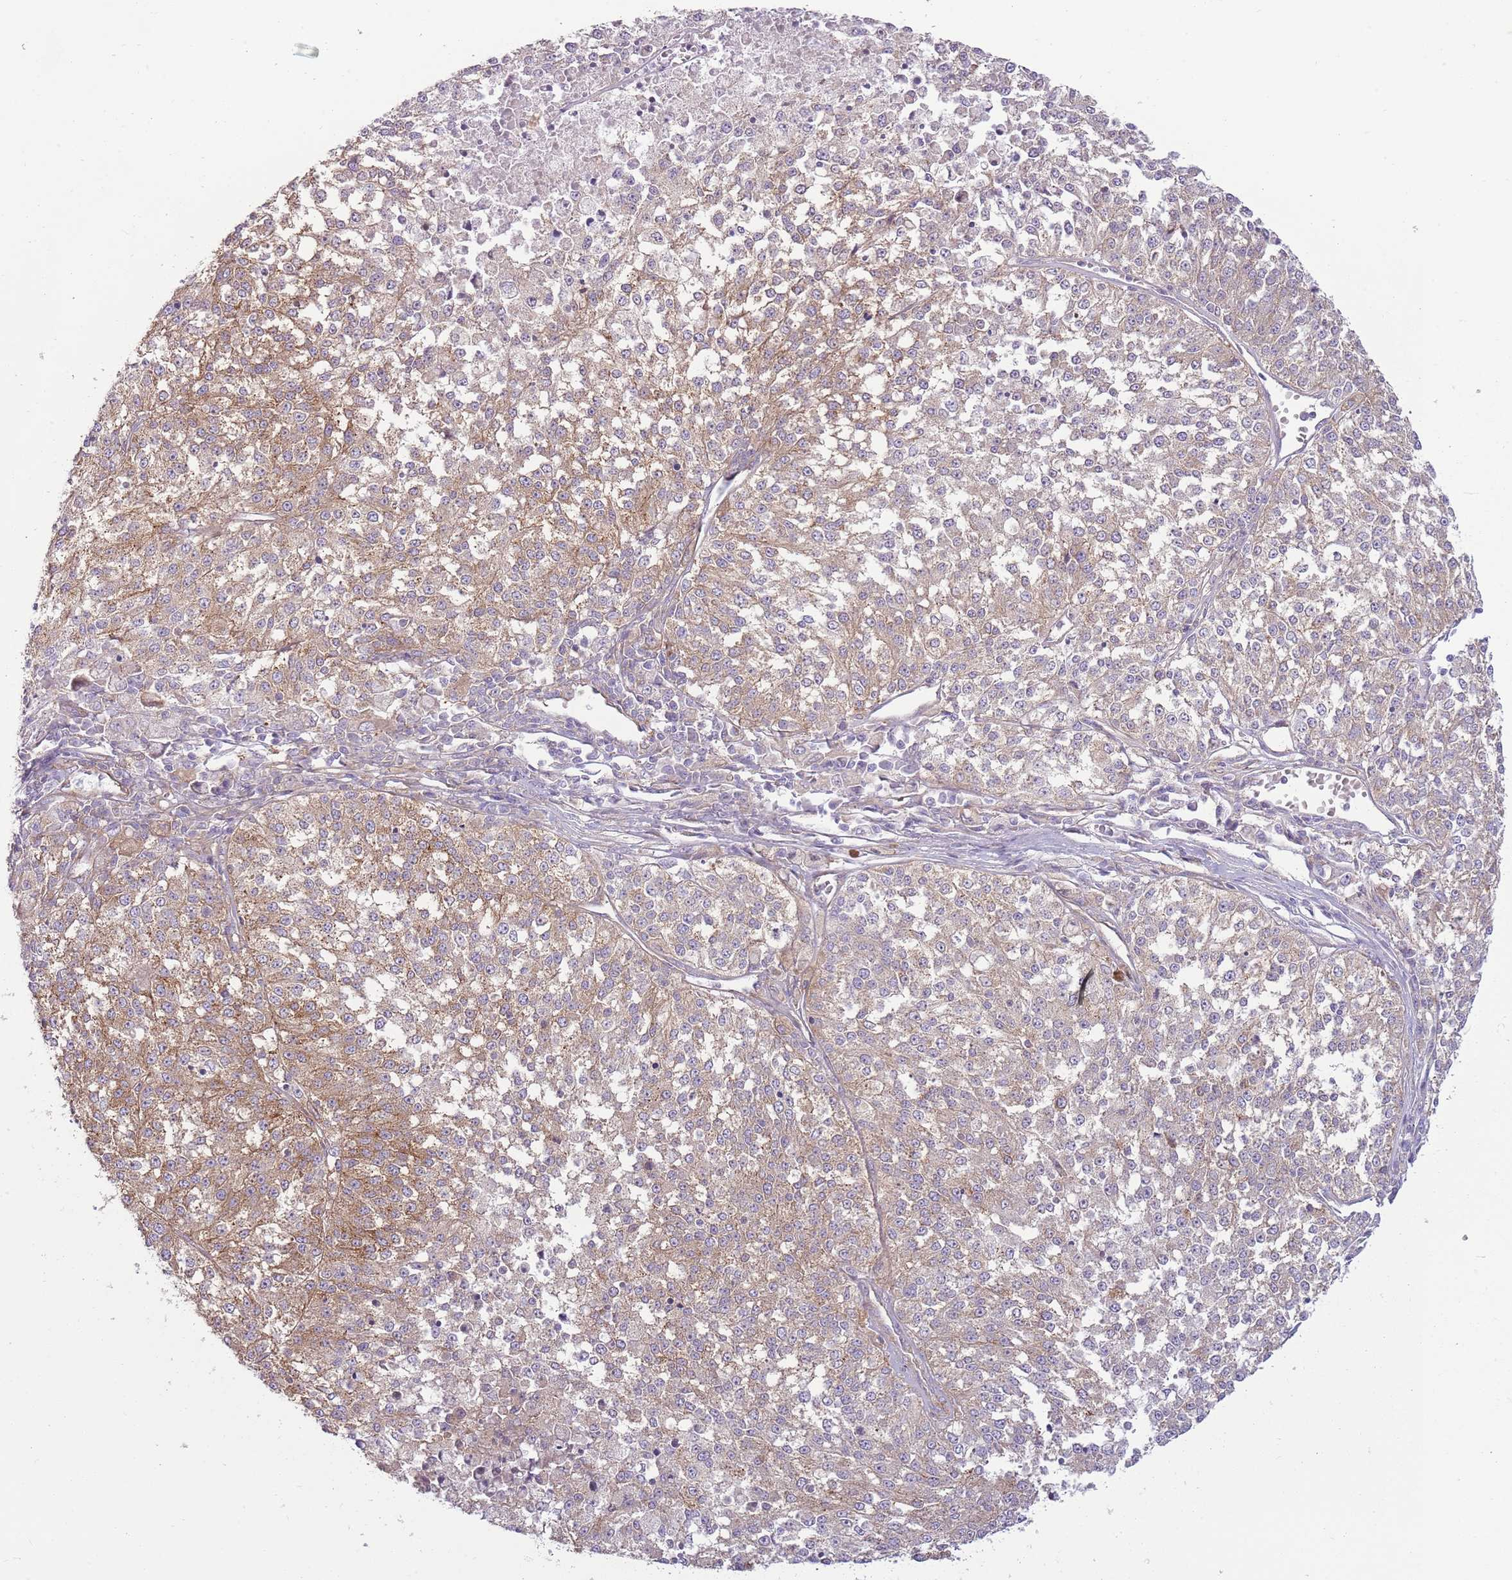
{"staining": {"intensity": "moderate", "quantity": "25%-75%", "location": "cytoplasmic/membranous"}, "tissue": "melanoma", "cell_type": "Tumor cells", "image_type": "cancer", "snomed": [{"axis": "morphology", "description": "Malignant melanoma, NOS"}, {"axis": "topography", "description": "Skin"}], "caption": "Protein staining reveals moderate cytoplasmic/membranous positivity in approximately 25%-75% of tumor cells in malignant melanoma.", "gene": "SNX1", "patient": {"sex": "female", "age": 64}}